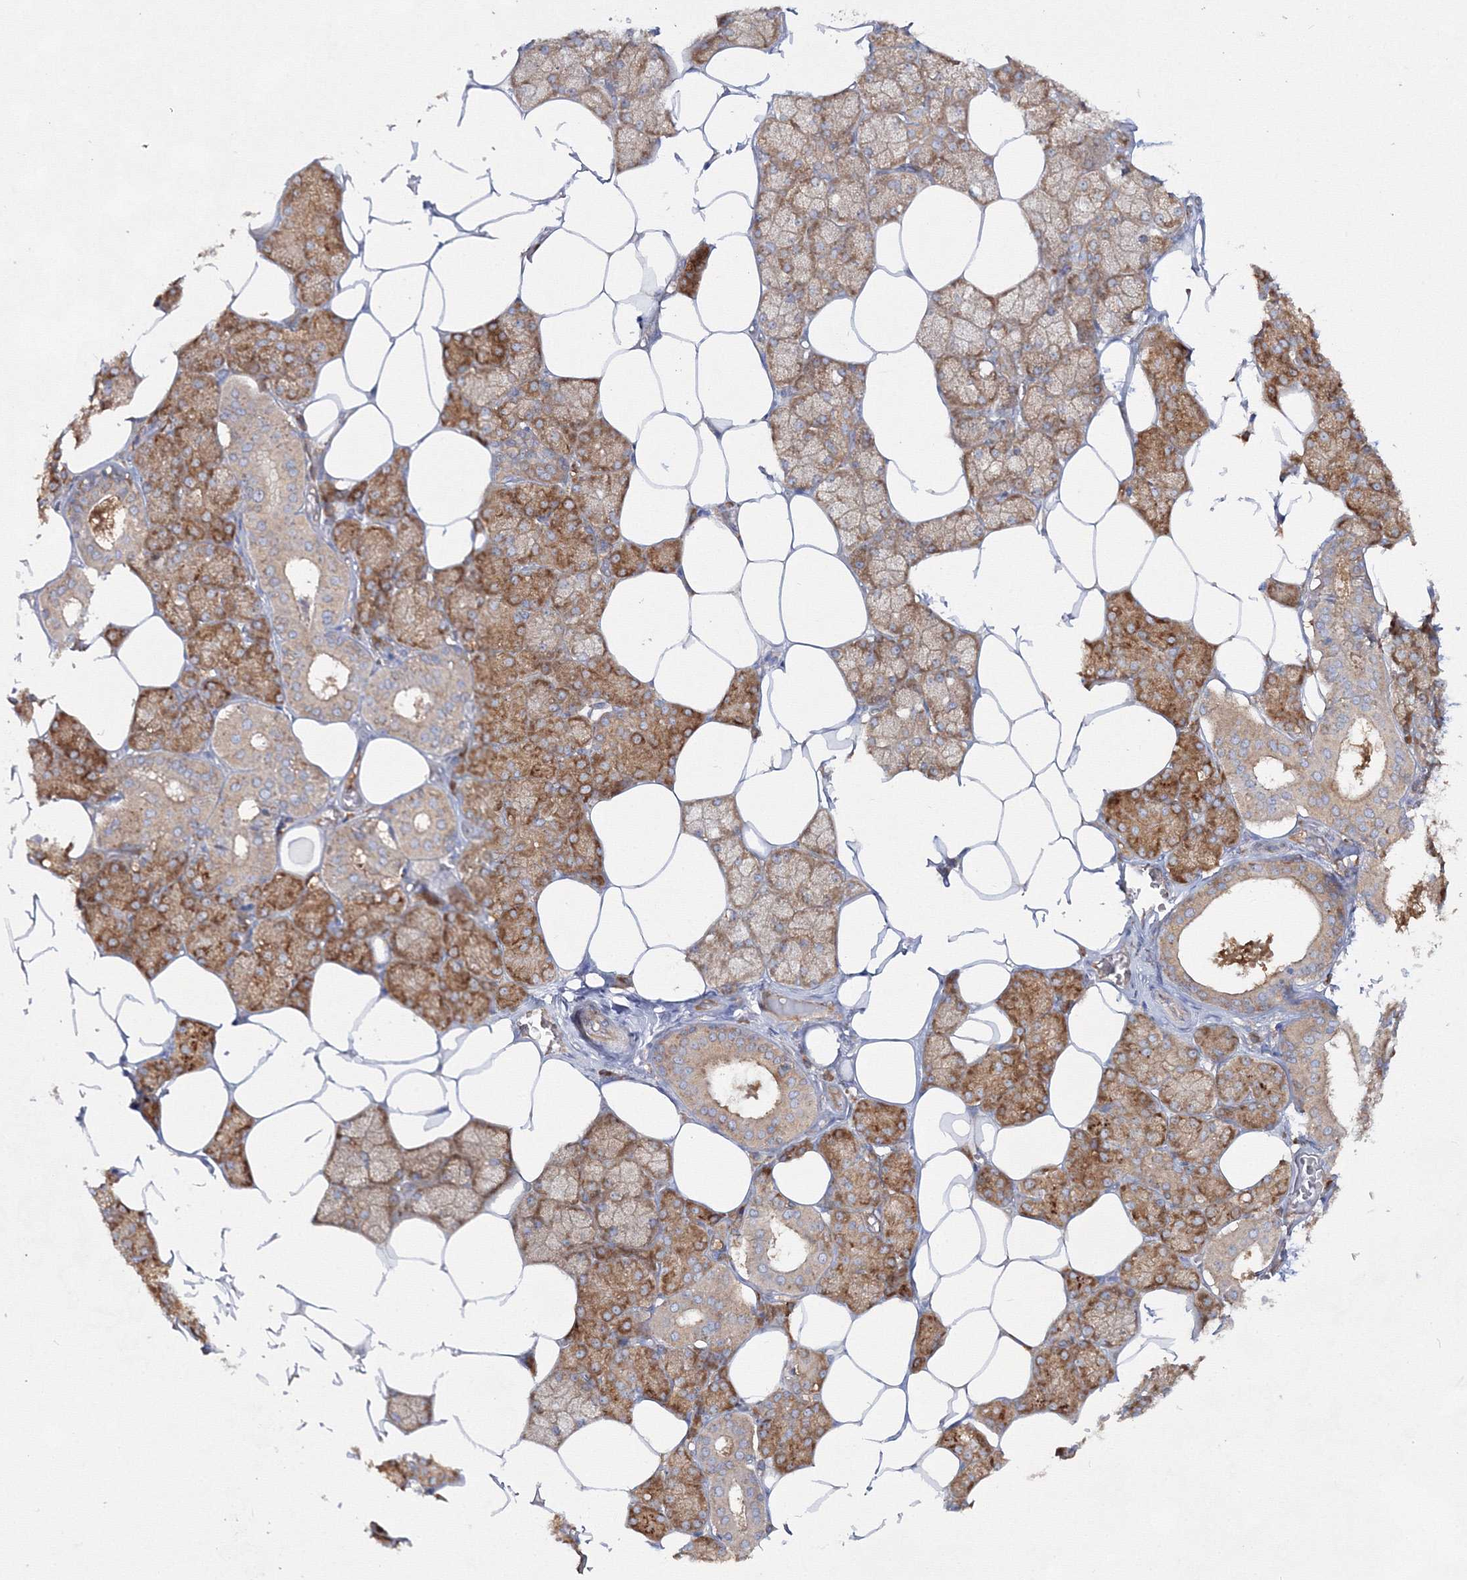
{"staining": {"intensity": "strong", "quantity": ">75%", "location": "cytoplasmic/membranous"}, "tissue": "salivary gland", "cell_type": "Glandular cells", "image_type": "normal", "snomed": [{"axis": "morphology", "description": "Normal tissue, NOS"}, {"axis": "topography", "description": "Salivary gland"}], "caption": "The image displays staining of normal salivary gland, revealing strong cytoplasmic/membranous protein staining (brown color) within glandular cells.", "gene": "HARS1", "patient": {"sex": "male", "age": 62}}